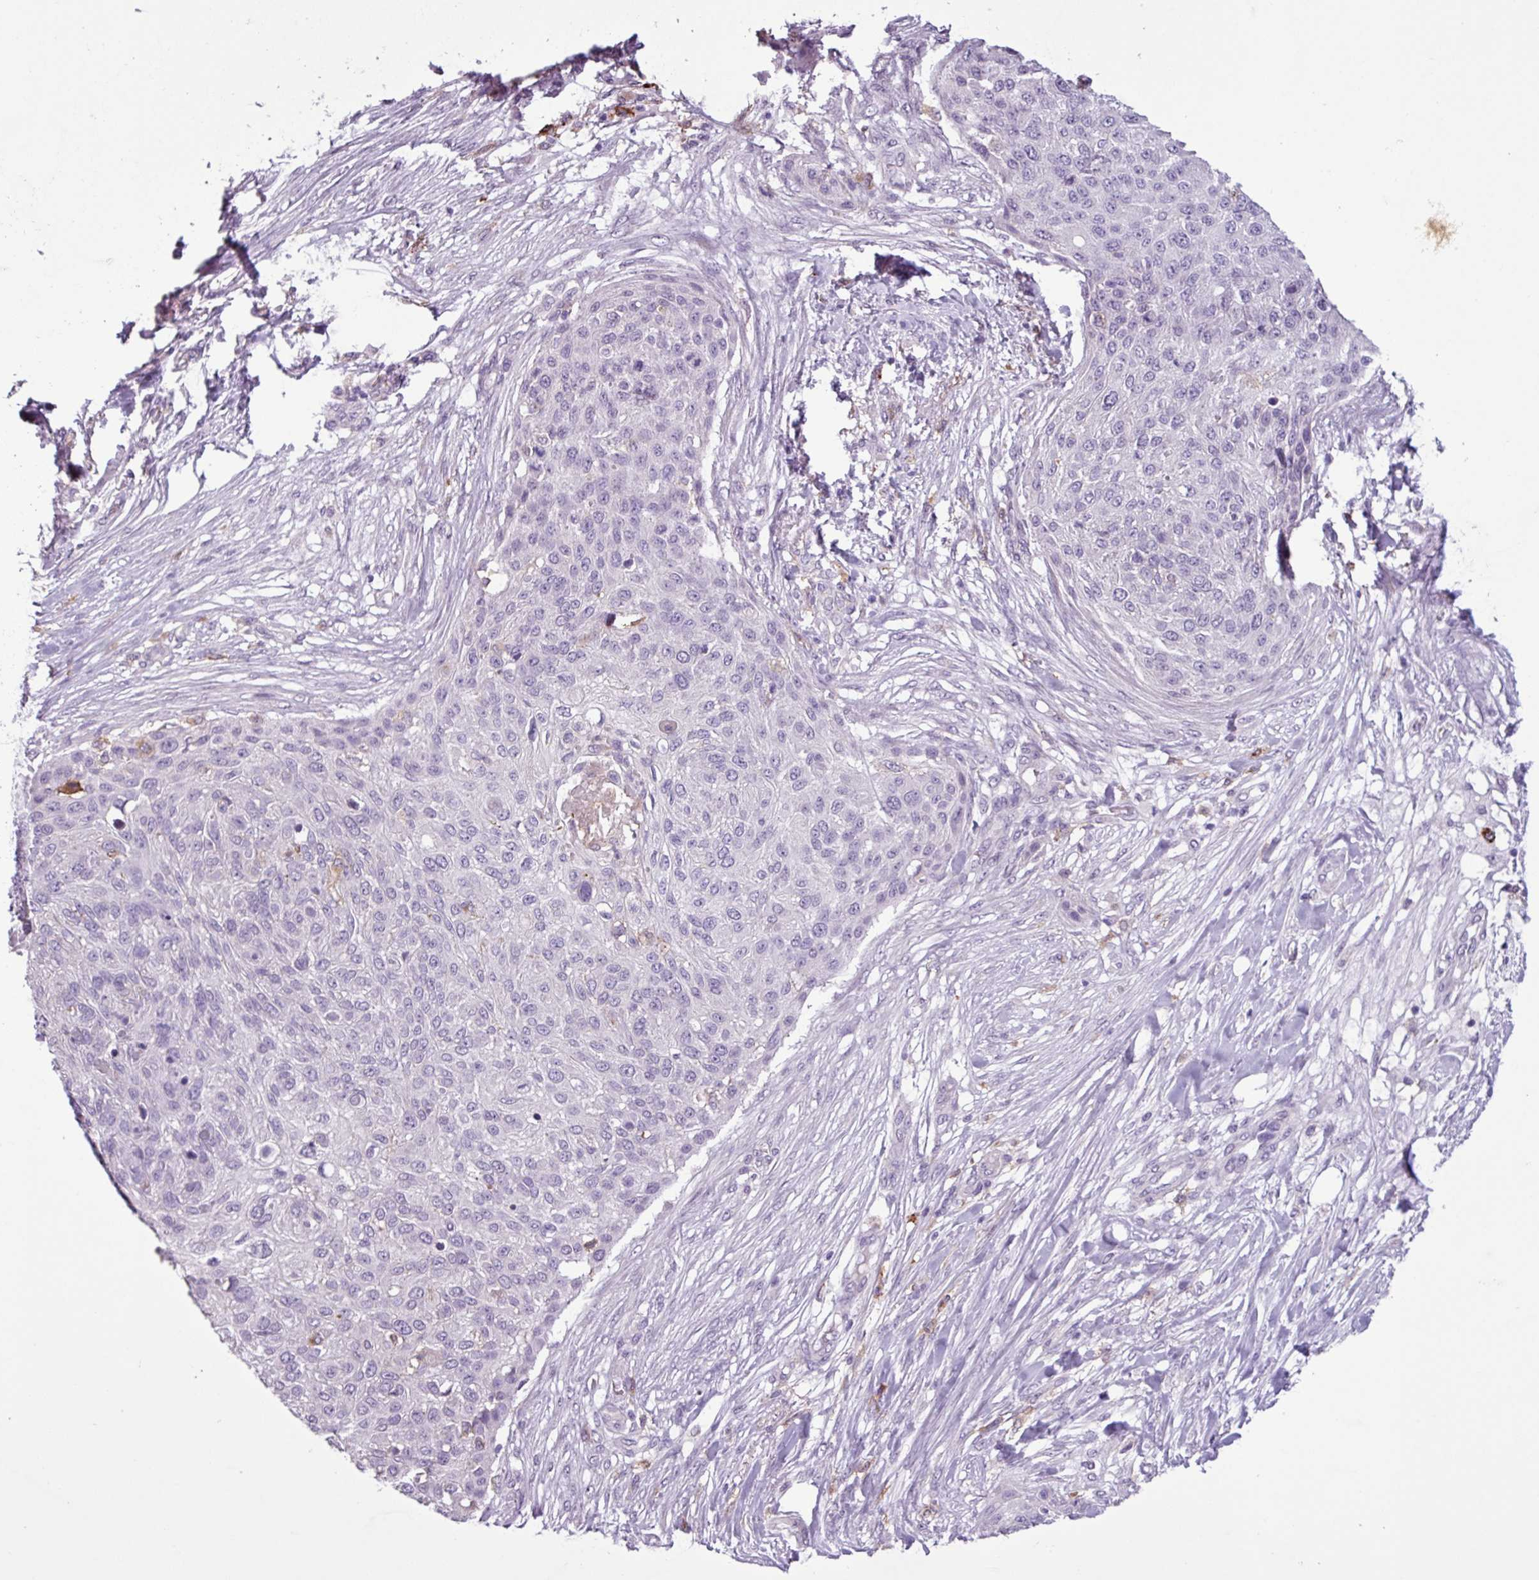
{"staining": {"intensity": "negative", "quantity": "none", "location": "none"}, "tissue": "skin cancer", "cell_type": "Tumor cells", "image_type": "cancer", "snomed": [{"axis": "morphology", "description": "Squamous cell carcinoma, NOS"}, {"axis": "topography", "description": "Skin"}], "caption": "Tumor cells show no significant staining in skin cancer (squamous cell carcinoma).", "gene": "C9orf24", "patient": {"sex": "female", "age": 87}}